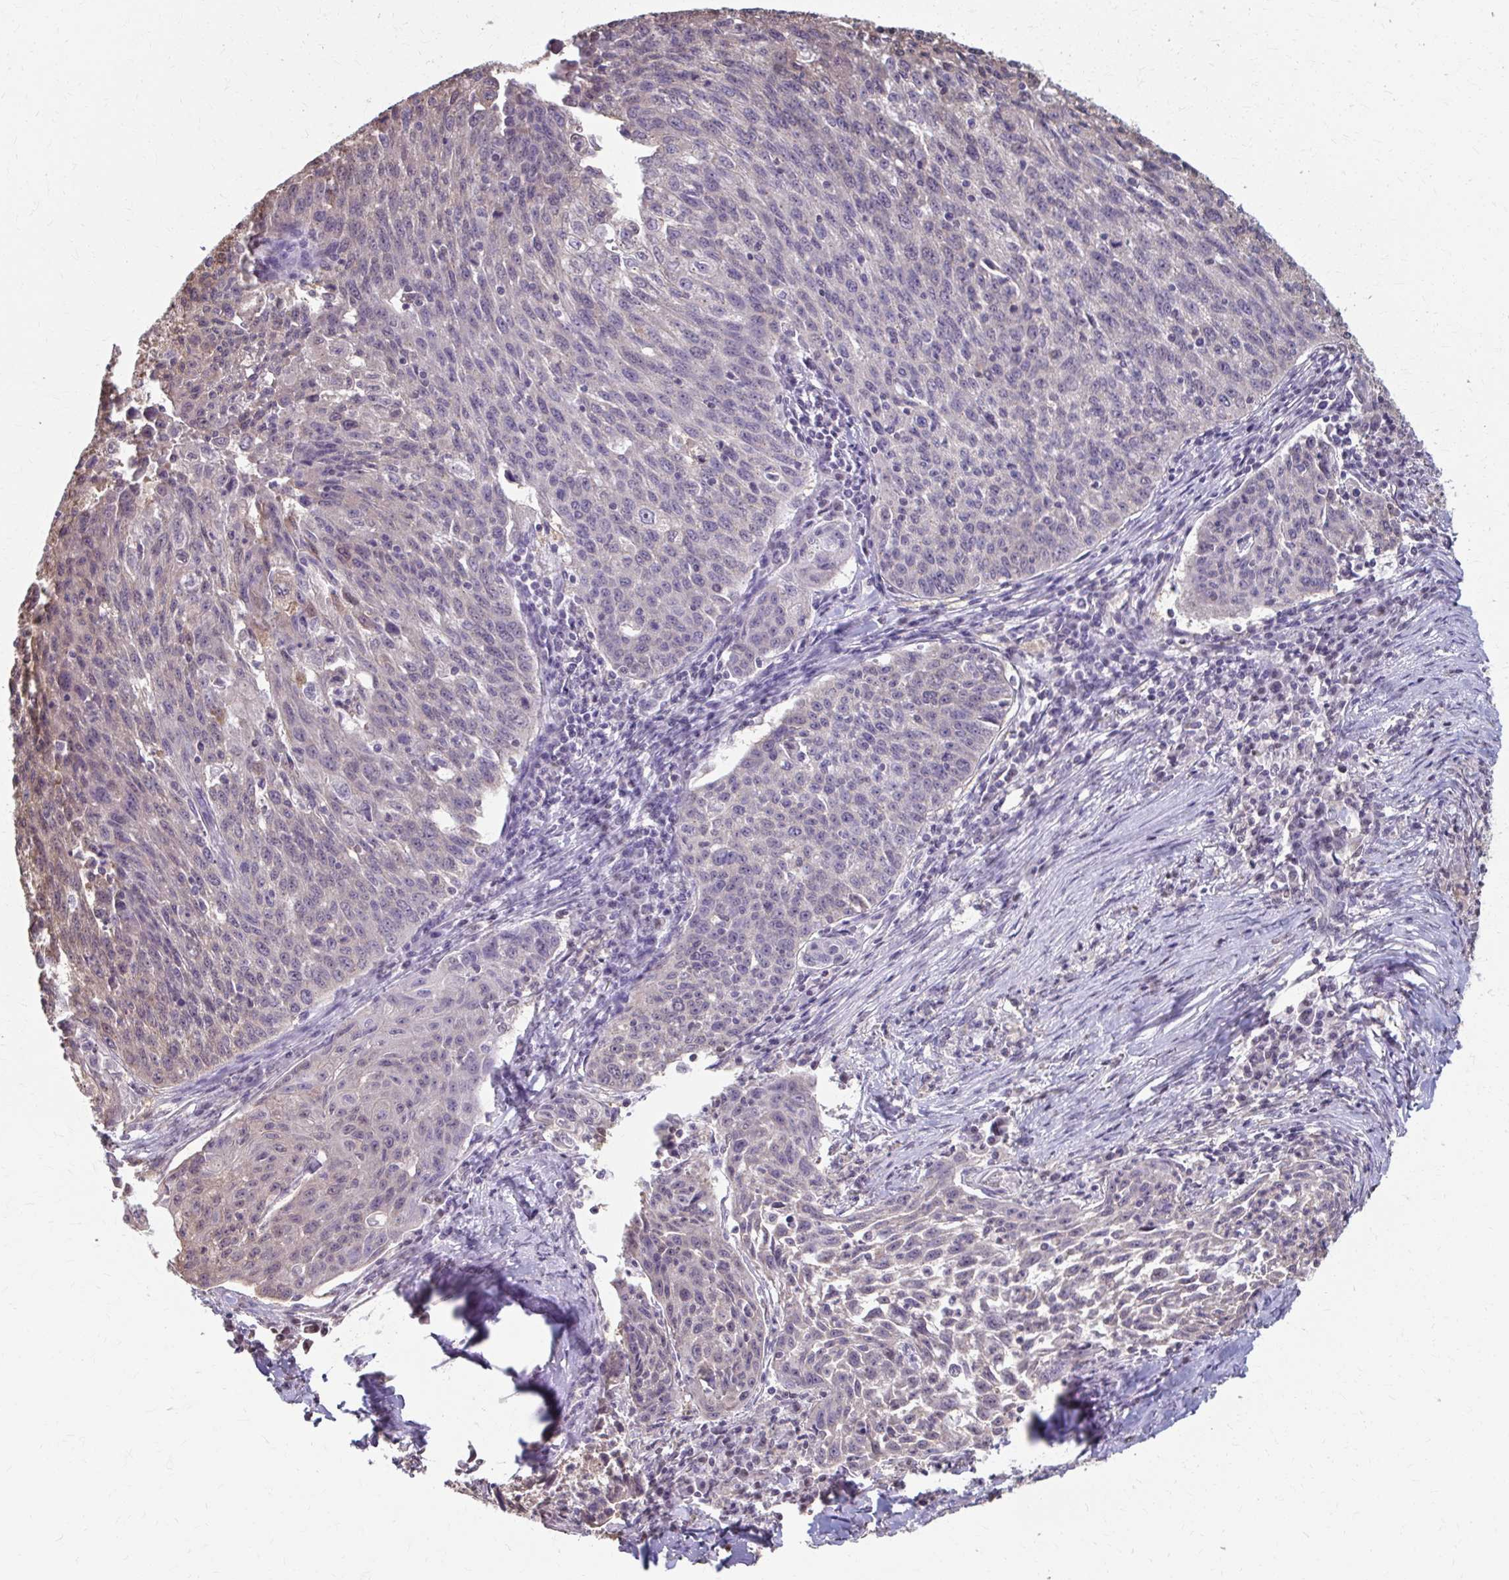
{"staining": {"intensity": "negative", "quantity": "none", "location": "none"}, "tissue": "lung cancer", "cell_type": "Tumor cells", "image_type": "cancer", "snomed": [{"axis": "morphology", "description": "Squamous cell carcinoma, NOS"}, {"axis": "morphology", "description": "Squamous cell carcinoma, metastatic, NOS"}, {"axis": "topography", "description": "Bronchus"}, {"axis": "topography", "description": "Lung"}], "caption": "Image shows no significant protein staining in tumor cells of lung squamous cell carcinoma. (Immunohistochemistry, brightfield microscopy, high magnification).", "gene": "ING4", "patient": {"sex": "male", "age": 62}}